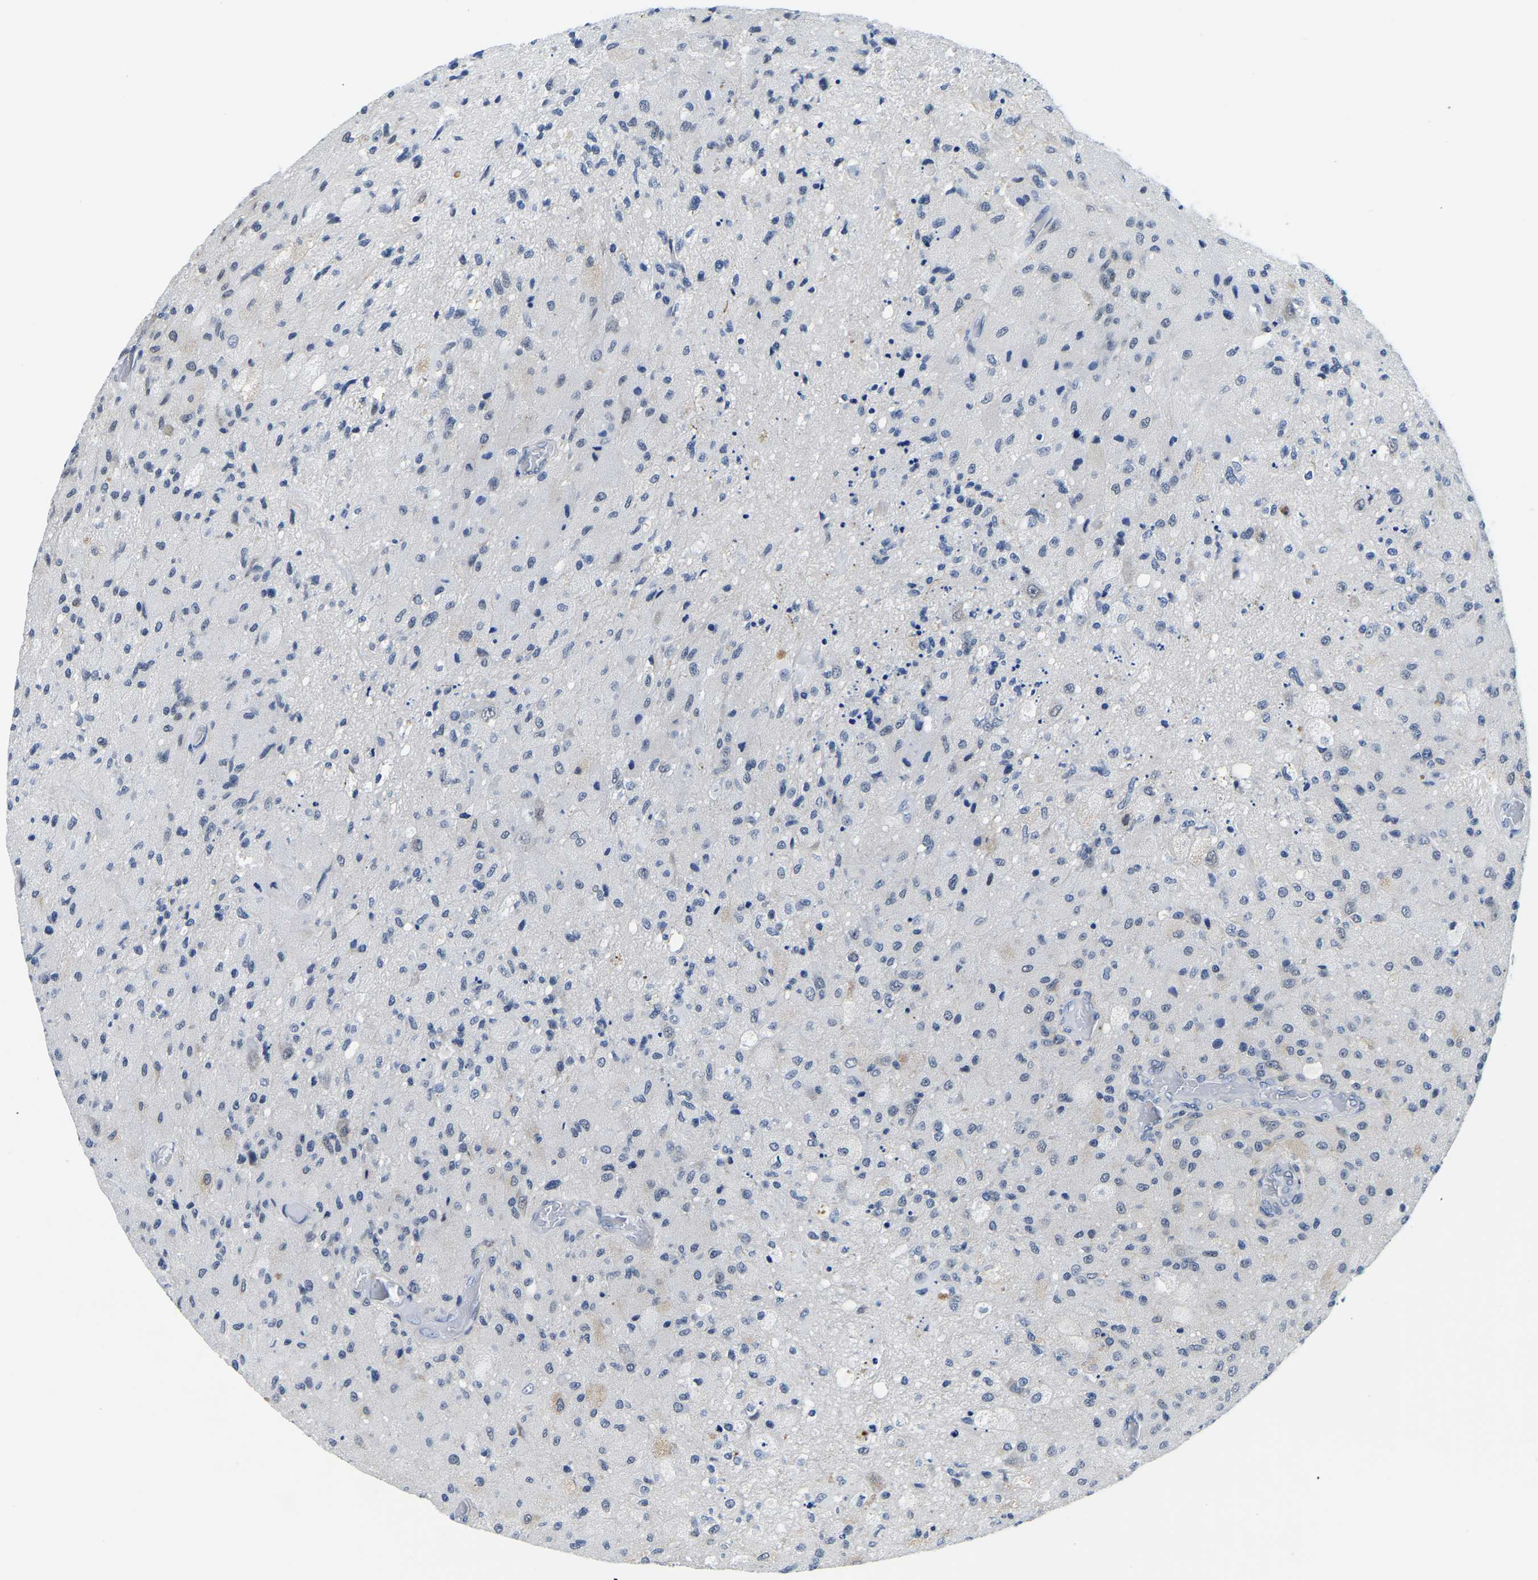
{"staining": {"intensity": "negative", "quantity": "none", "location": "none"}, "tissue": "glioma", "cell_type": "Tumor cells", "image_type": "cancer", "snomed": [{"axis": "morphology", "description": "Normal tissue, NOS"}, {"axis": "morphology", "description": "Glioma, malignant, High grade"}, {"axis": "topography", "description": "Cerebral cortex"}], "caption": "High power microscopy histopathology image of an IHC image of glioma, revealing no significant expression in tumor cells.", "gene": "POLDIP3", "patient": {"sex": "male", "age": 77}}